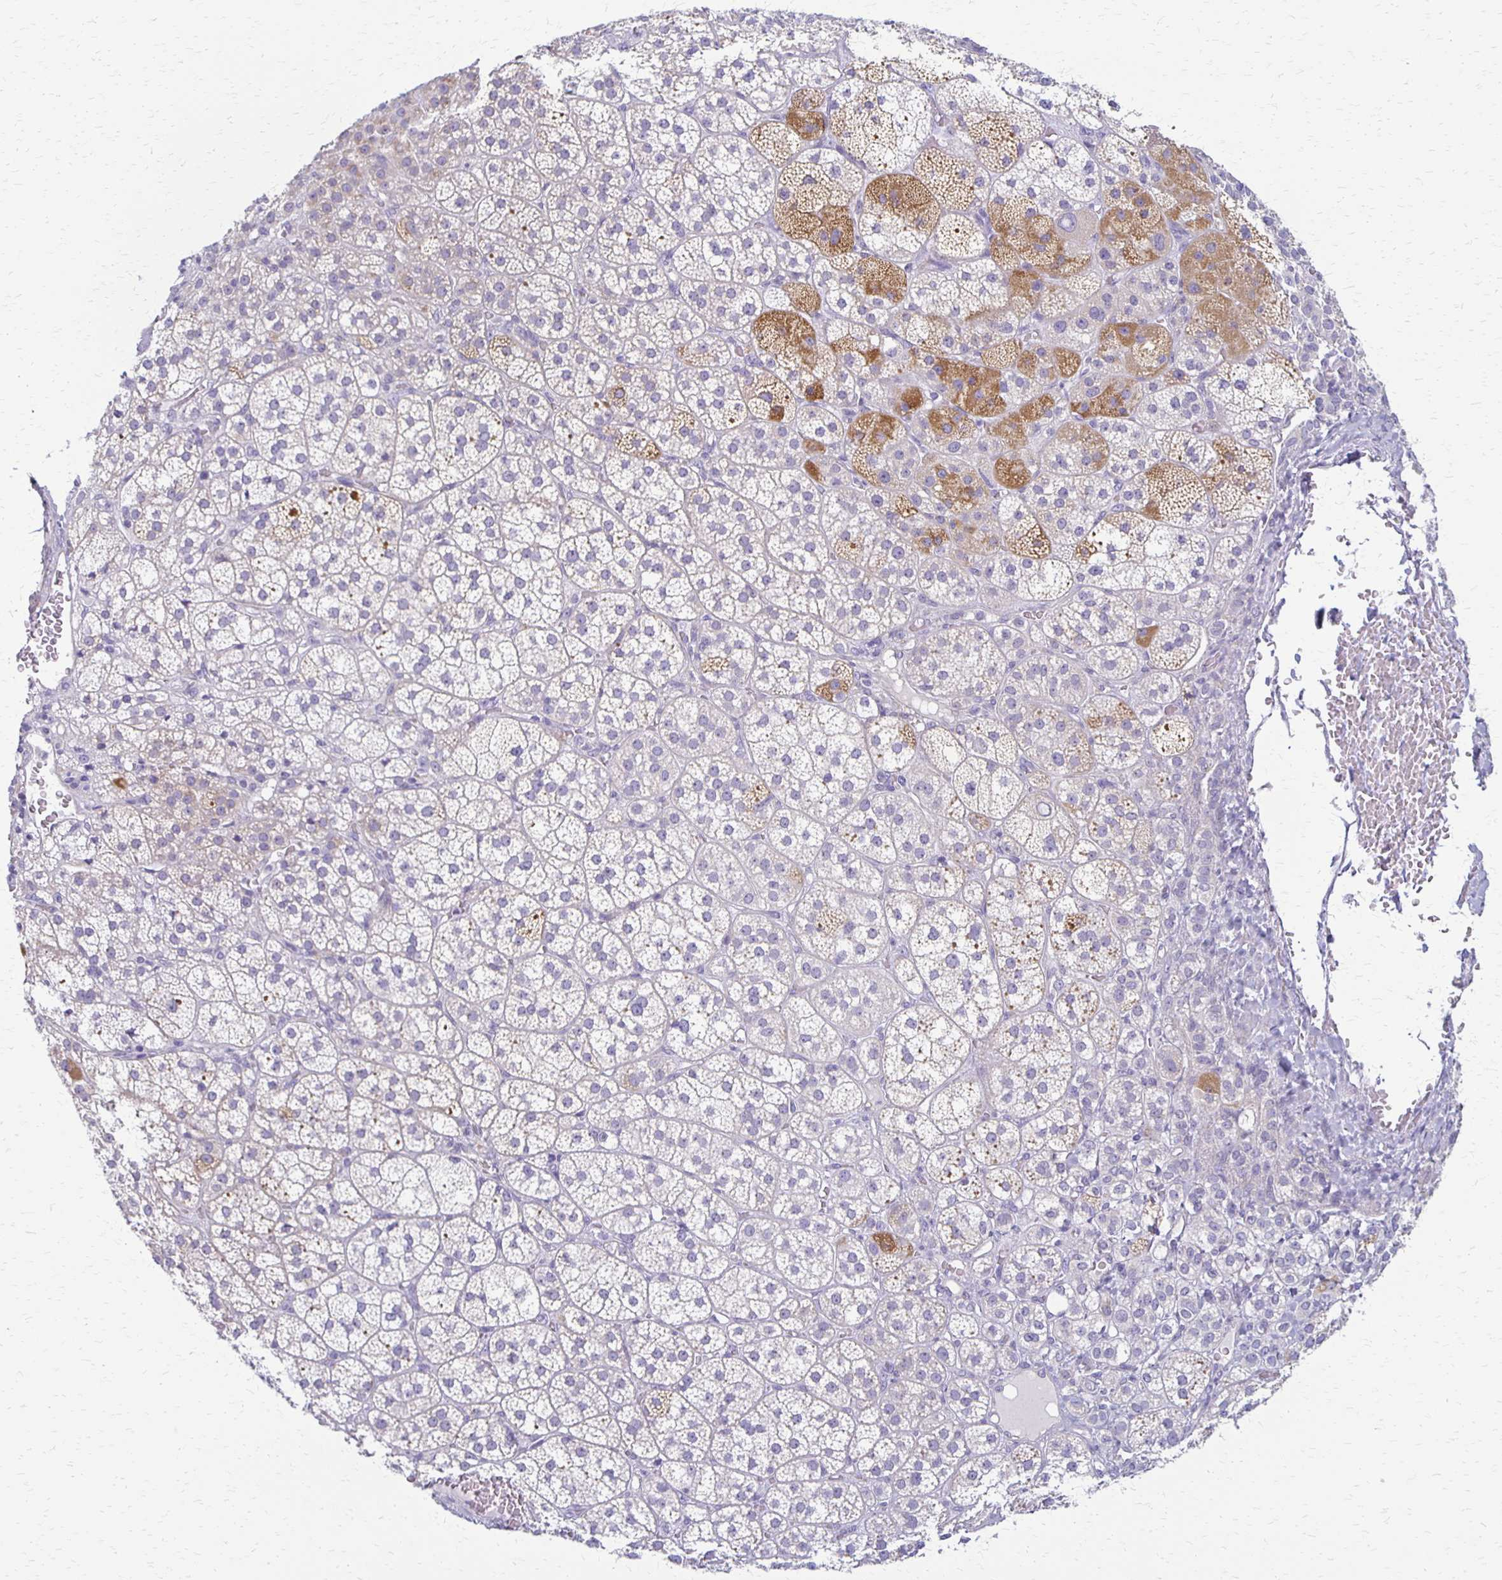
{"staining": {"intensity": "moderate", "quantity": "<25%", "location": "cytoplasmic/membranous"}, "tissue": "adrenal gland", "cell_type": "Glandular cells", "image_type": "normal", "snomed": [{"axis": "morphology", "description": "Normal tissue, NOS"}, {"axis": "topography", "description": "Adrenal gland"}], "caption": "Protein staining reveals moderate cytoplasmic/membranous expression in about <25% of glandular cells in unremarkable adrenal gland. The protein of interest is stained brown, and the nuclei are stained in blue (DAB IHC with brightfield microscopy, high magnification).", "gene": "RHOC", "patient": {"sex": "female", "age": 60}}